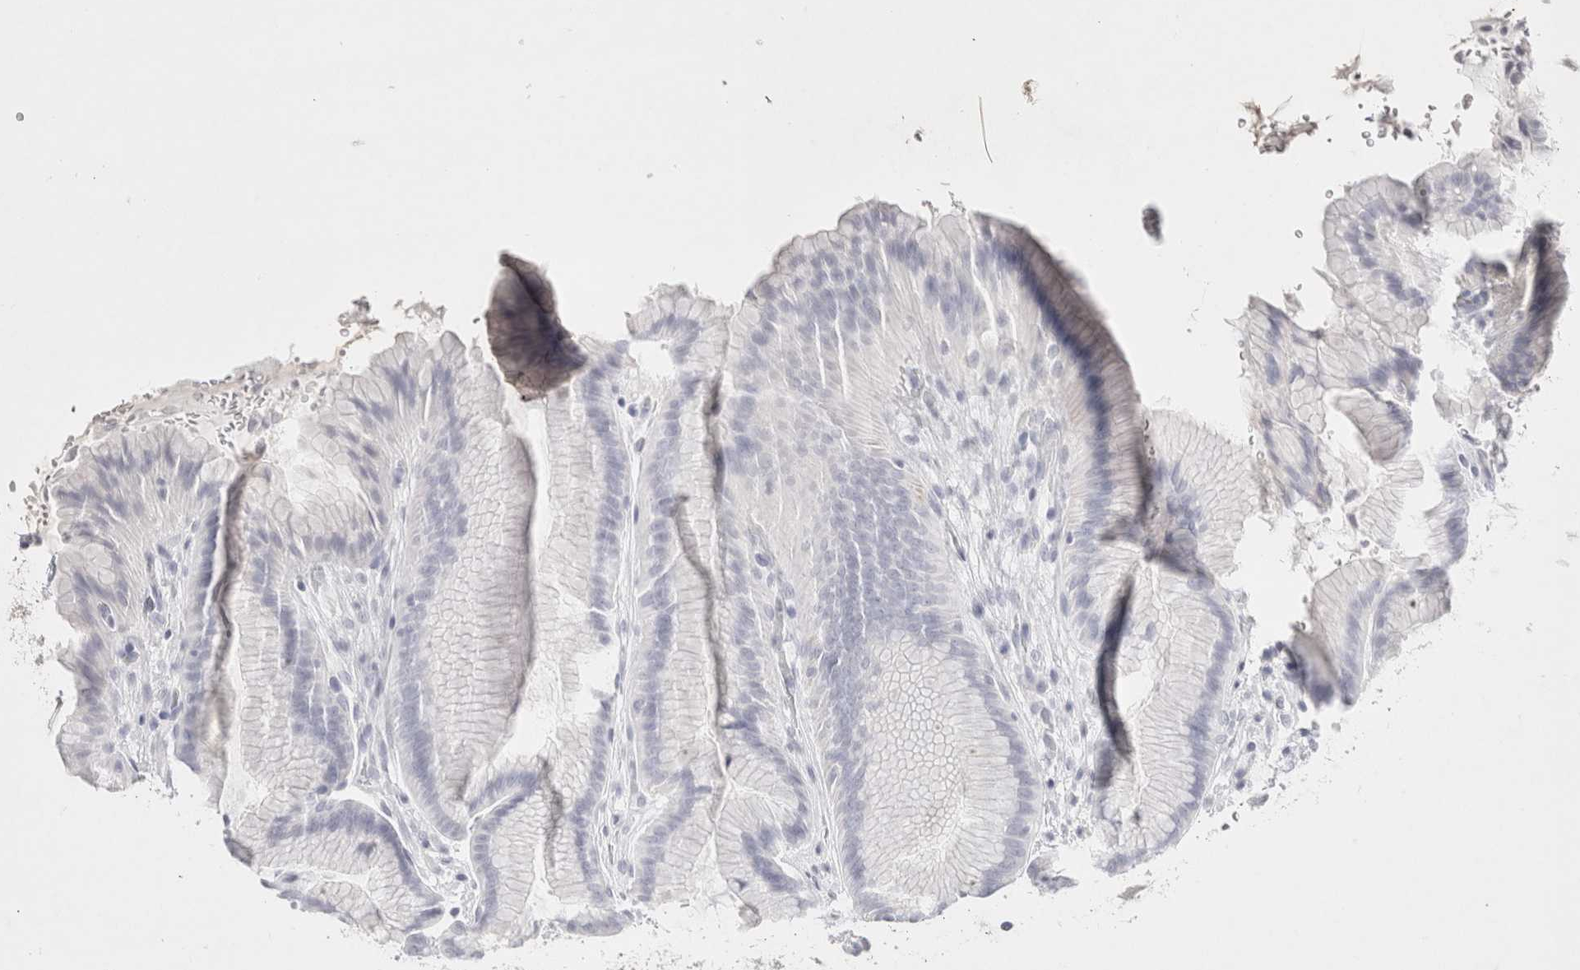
{"staining": {"intensity": "negative", "quantity": "none", "location": "none"}, "tissue": "stomach", "cell_type": "Glandular cells", "image_type": "normal", "snomed": [{"axis": "morphology", "description": "Normal tissue, NOS"}, {"axis": "topography", "description": "Stomach"}], "caption": "Immunohistochemistry image of benign stomach: stomach stained with DAB exhibits no significant protein expression in glandular cells.", "gene": "GARIN1A", "patient": {"sex": "male", "age": 42}}